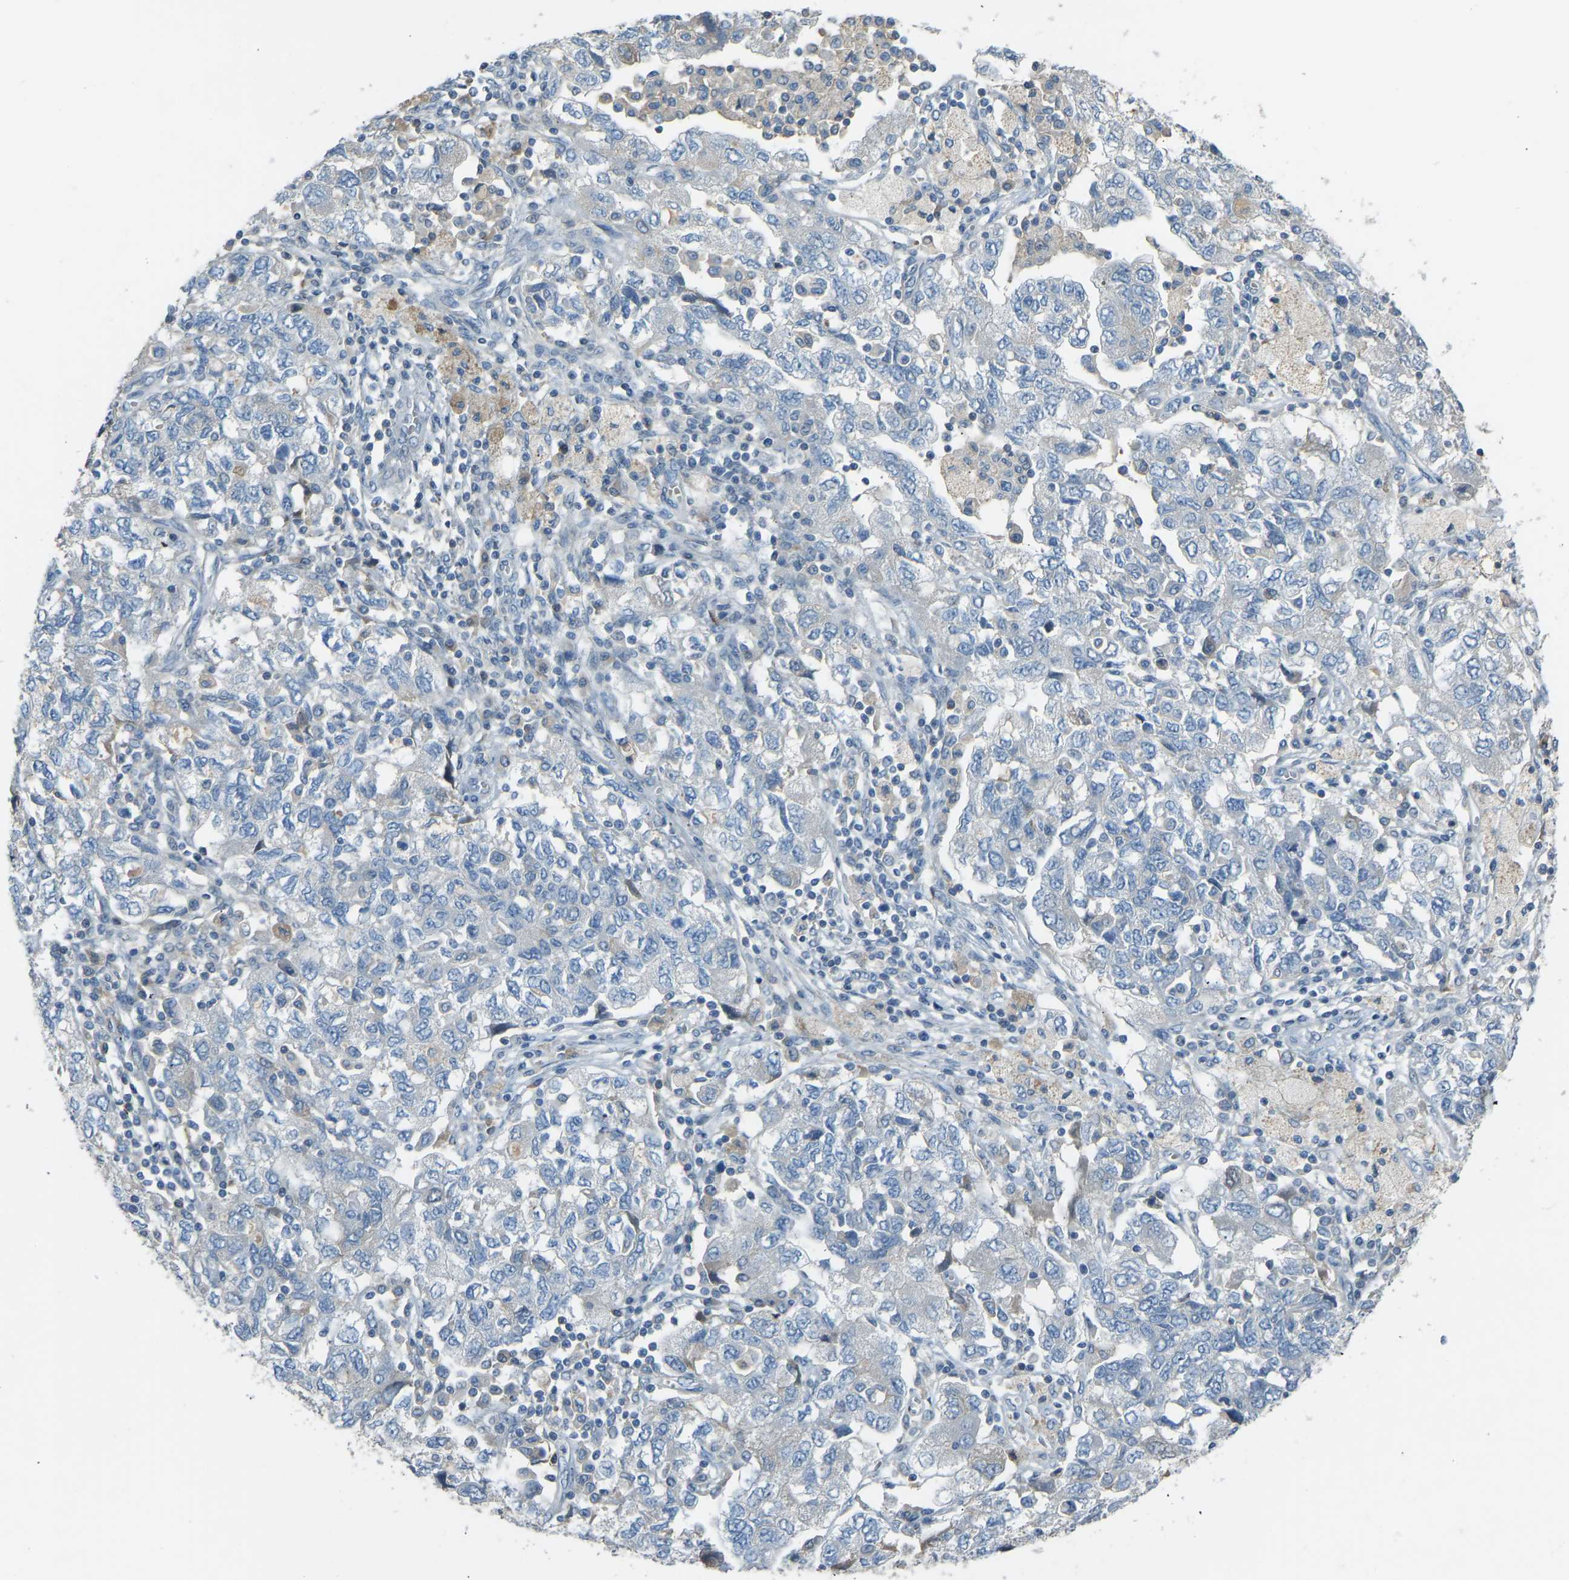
{"staining": {"intensity": "negative", "quantity": "none", "location": "none"}, "tissue": "ovarian cancer", "cell_type": "Tumor cells", "image_type": "cancer", "snomed": [{"axis": "morphology", "description": "Carcinoma, NOS"}, {"axis": "morphology", "description": "Cystadenocarcinoma, serous, NOS"}, {"axis": "topography", "description": "Ovary"}], "caption": "Immunohistochemistry (IHC) micrograph of neoplastic tissue: ovarian cancer (serous cystadenocarcinoma) stained with DAB reveals no significant protein expression in tumor cells.", "gene": "FBLN2", "patient": {"sex": "female", "age": 69}}